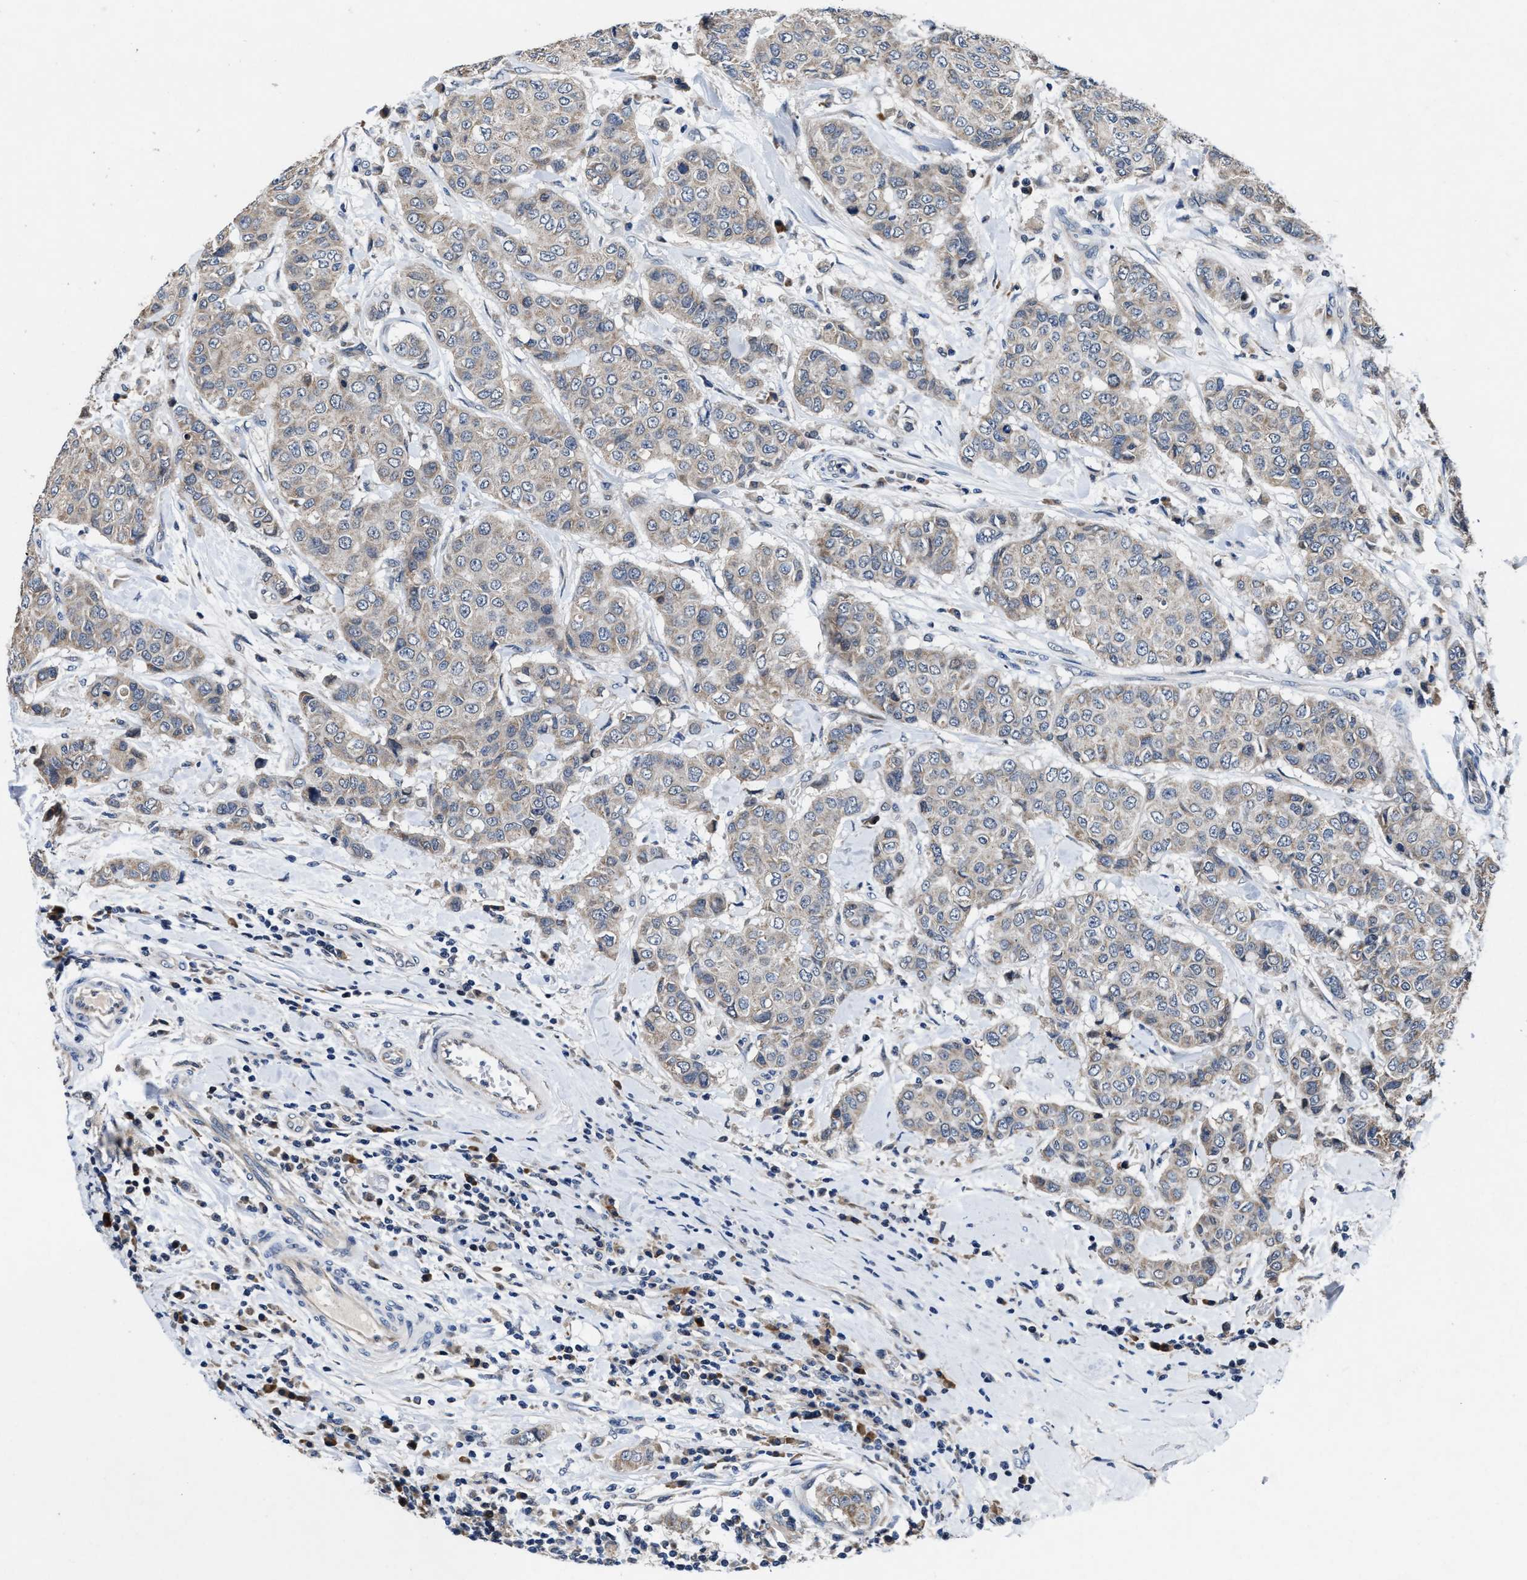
{"staining": {"intensity": "negative", "quantity": "none", "location": "none"}, "tissue": "breast cancer", "cell_type": "Tumor cells", "image_type": "cancer", "snomed": [{"axis": "morphology", "description": "Duct carcinoma"}, {"axis": "topography", "description": "Breast"}], "caption": "Tumor cells show no significant expression in breast cancer (infiltrating ductal carcinoma).", "gene": "TMEM53", "patient": {"sex": "female", "age": 27}}